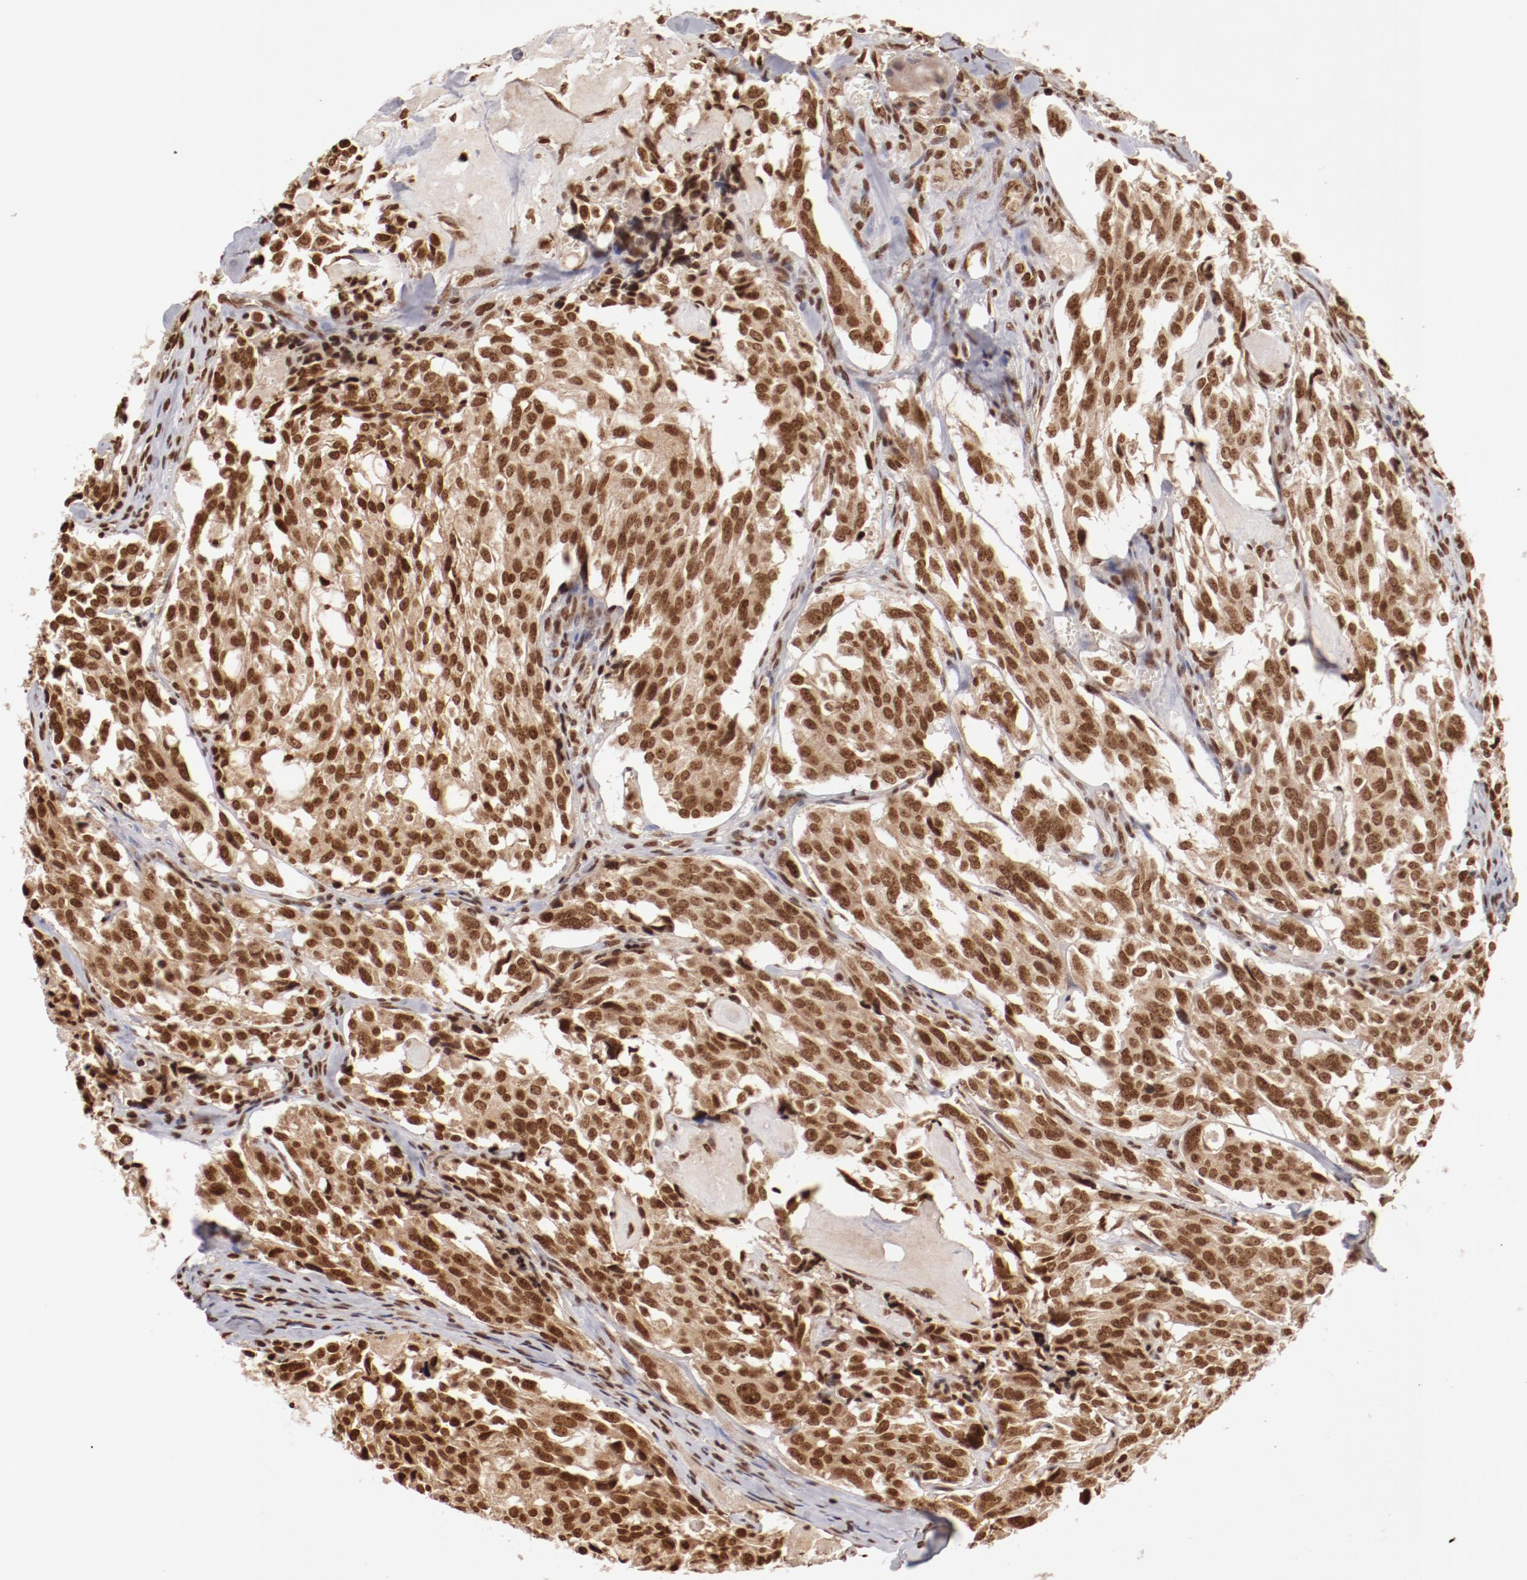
{"staining": {"intensity": "moderate", "quantity": ">75%", "location": "nuclear"}, "tissue": "thyroid cancer", "cell_type": "Tumor cells", "image_type": "cancer", "snomed": [{"axis": "morphology", "description": "Carcinoma, NOS"}, {"axis": "morphology", "description": "Carcinoid, malignant, NOS"}, {"axis": "topography", "description": "Thyroid gland"}], "caption": "This photomicrograph reveals thyroid cancer (carcinoma) stained with immunohistochemistry to label a protein in brown. The nuclear of tumor cells show moderate positivity for the protein. Nuclei are counter-stained blue.", "gene": "ABL2", "patient": {"sex": "male", "age": 33}}